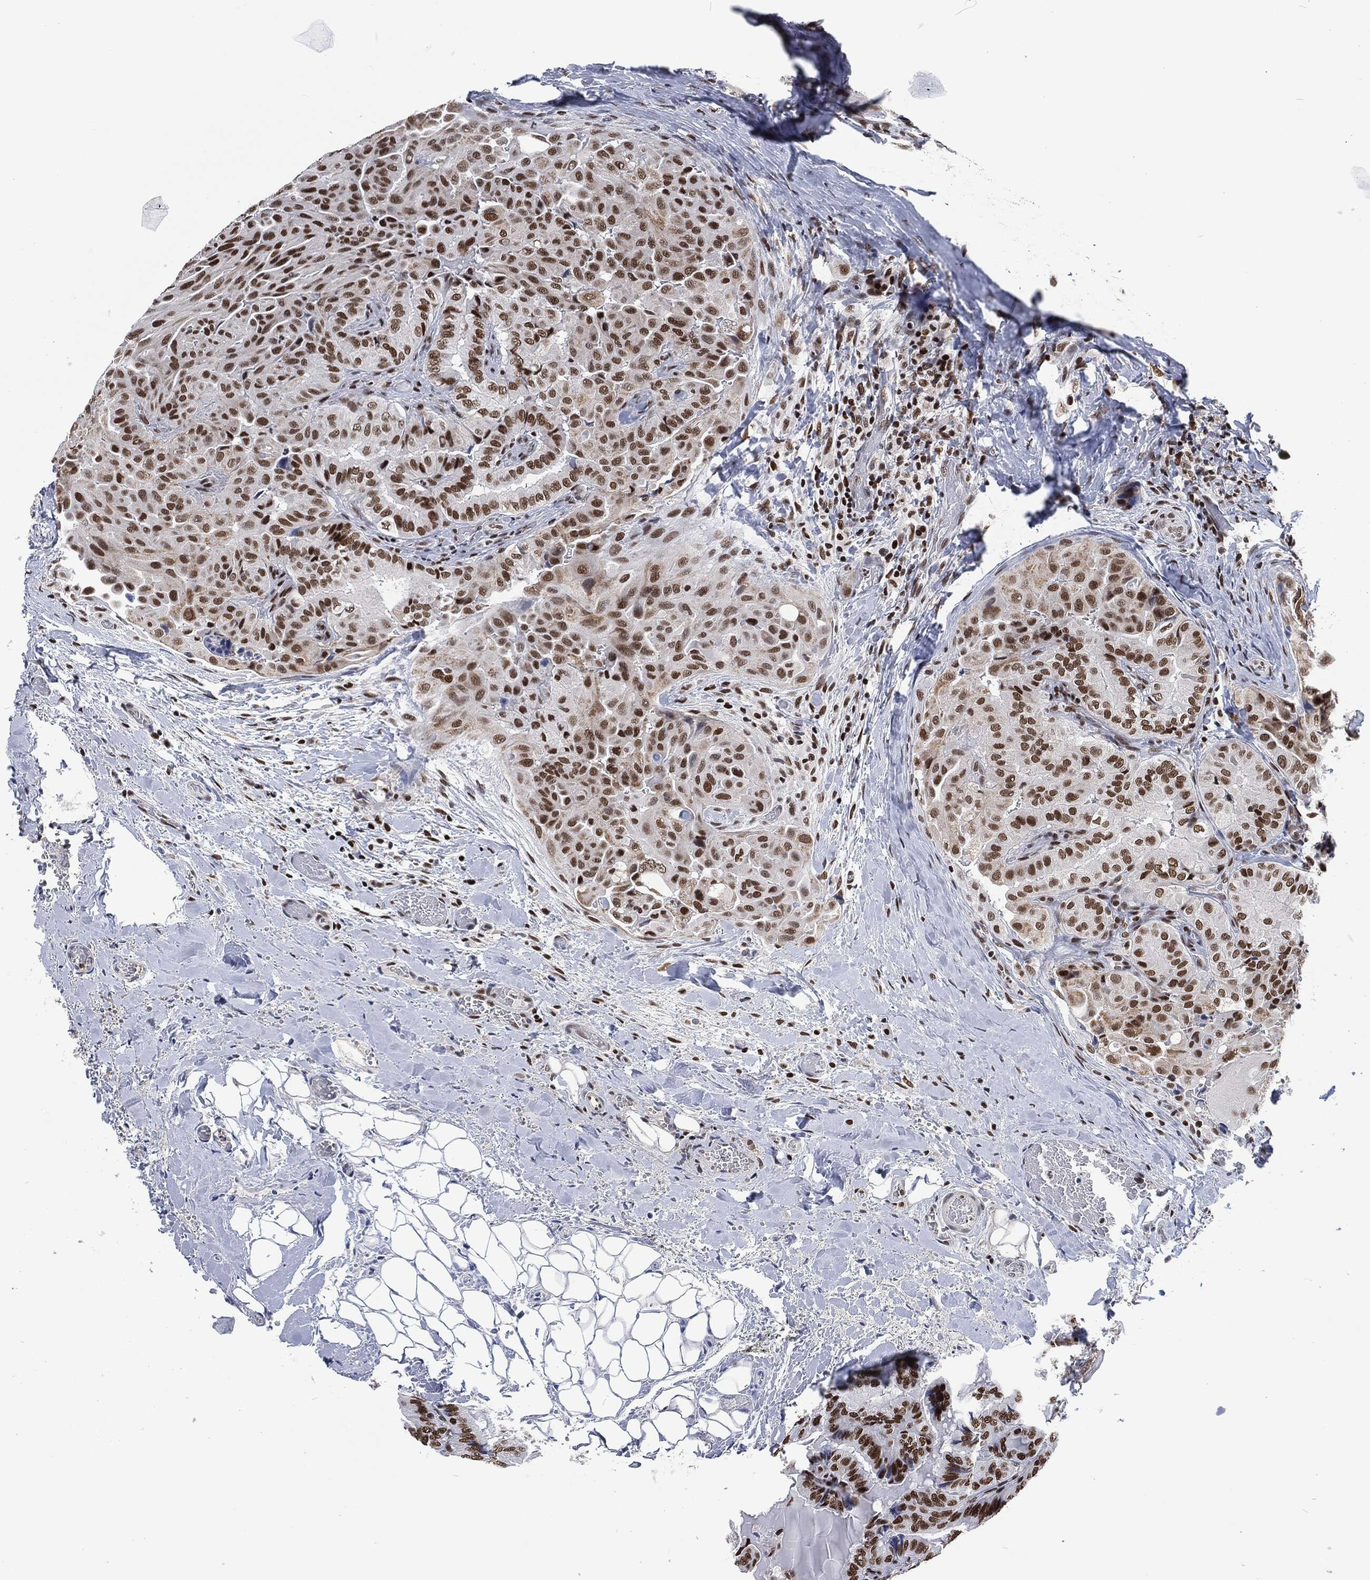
{"staining": {"intensity": "strong", "quantity": "<25%", "location": "nuclear"}, "tissue": "thyroid cancer", "cell_type": "Tumor cells", "image_type": "cancer", "snomed": [{"axis": "morphology", "description": "Papillary adenocarcinoma, NOS"}, {"axis": "topography", "description": "Thyroid gland"}], "caption": "IHC of human papillary adenocarcinoma (thyroid) displays medium levels of strong nuclear staining in about <25% of tumor cells. (Brightfield microscopy of DAB IHC at high magnification).", "gene": "DCPS", "patient": {"sex": "female", "age": 68}}